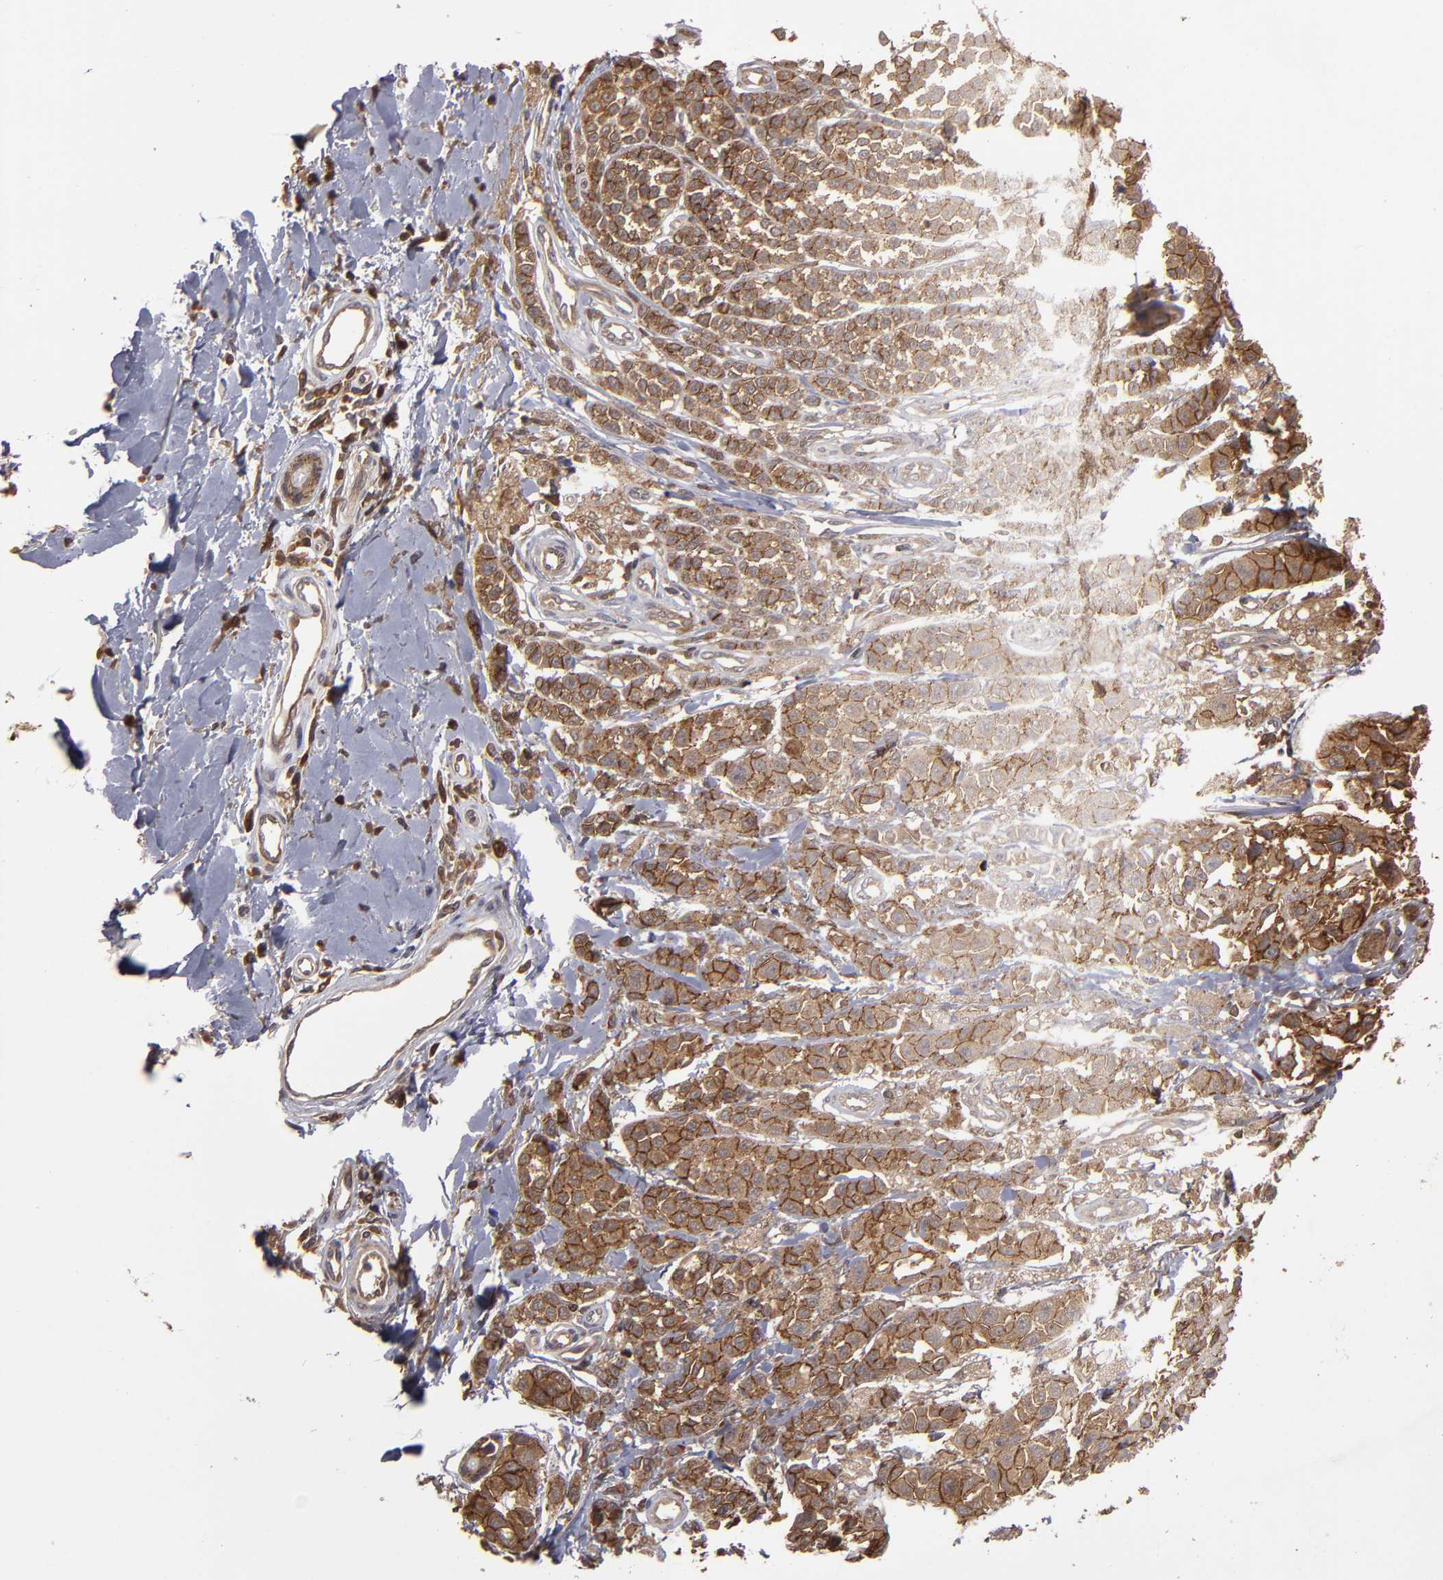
{"staining": {"intensity": "moderate", "quantity": ">75%", "location": "cytoplasmic/membranous"}, "tissue": "melanoma", "cell_type": "Tumor cells", "image_type": "cancer", "snomed": [{"axis": "morphology", "description": "Malignant melanoma, NOS"}, {"axis": "topography", "description": "Skin"}], "caption": "Immunohistochemistry (DAB) staining of malignant melanoma displays moderate cytoplasmic/membranous protein positivity in about >75% of tumor cells. Using DAB (3,3'-diaminobenzidine) (brown) and hematoxylin (blue) stains, captured at high magnification using brightfield microscopy.", "gene": "RPS6KA6", "patient": {"sex": "female", "age": 38}}